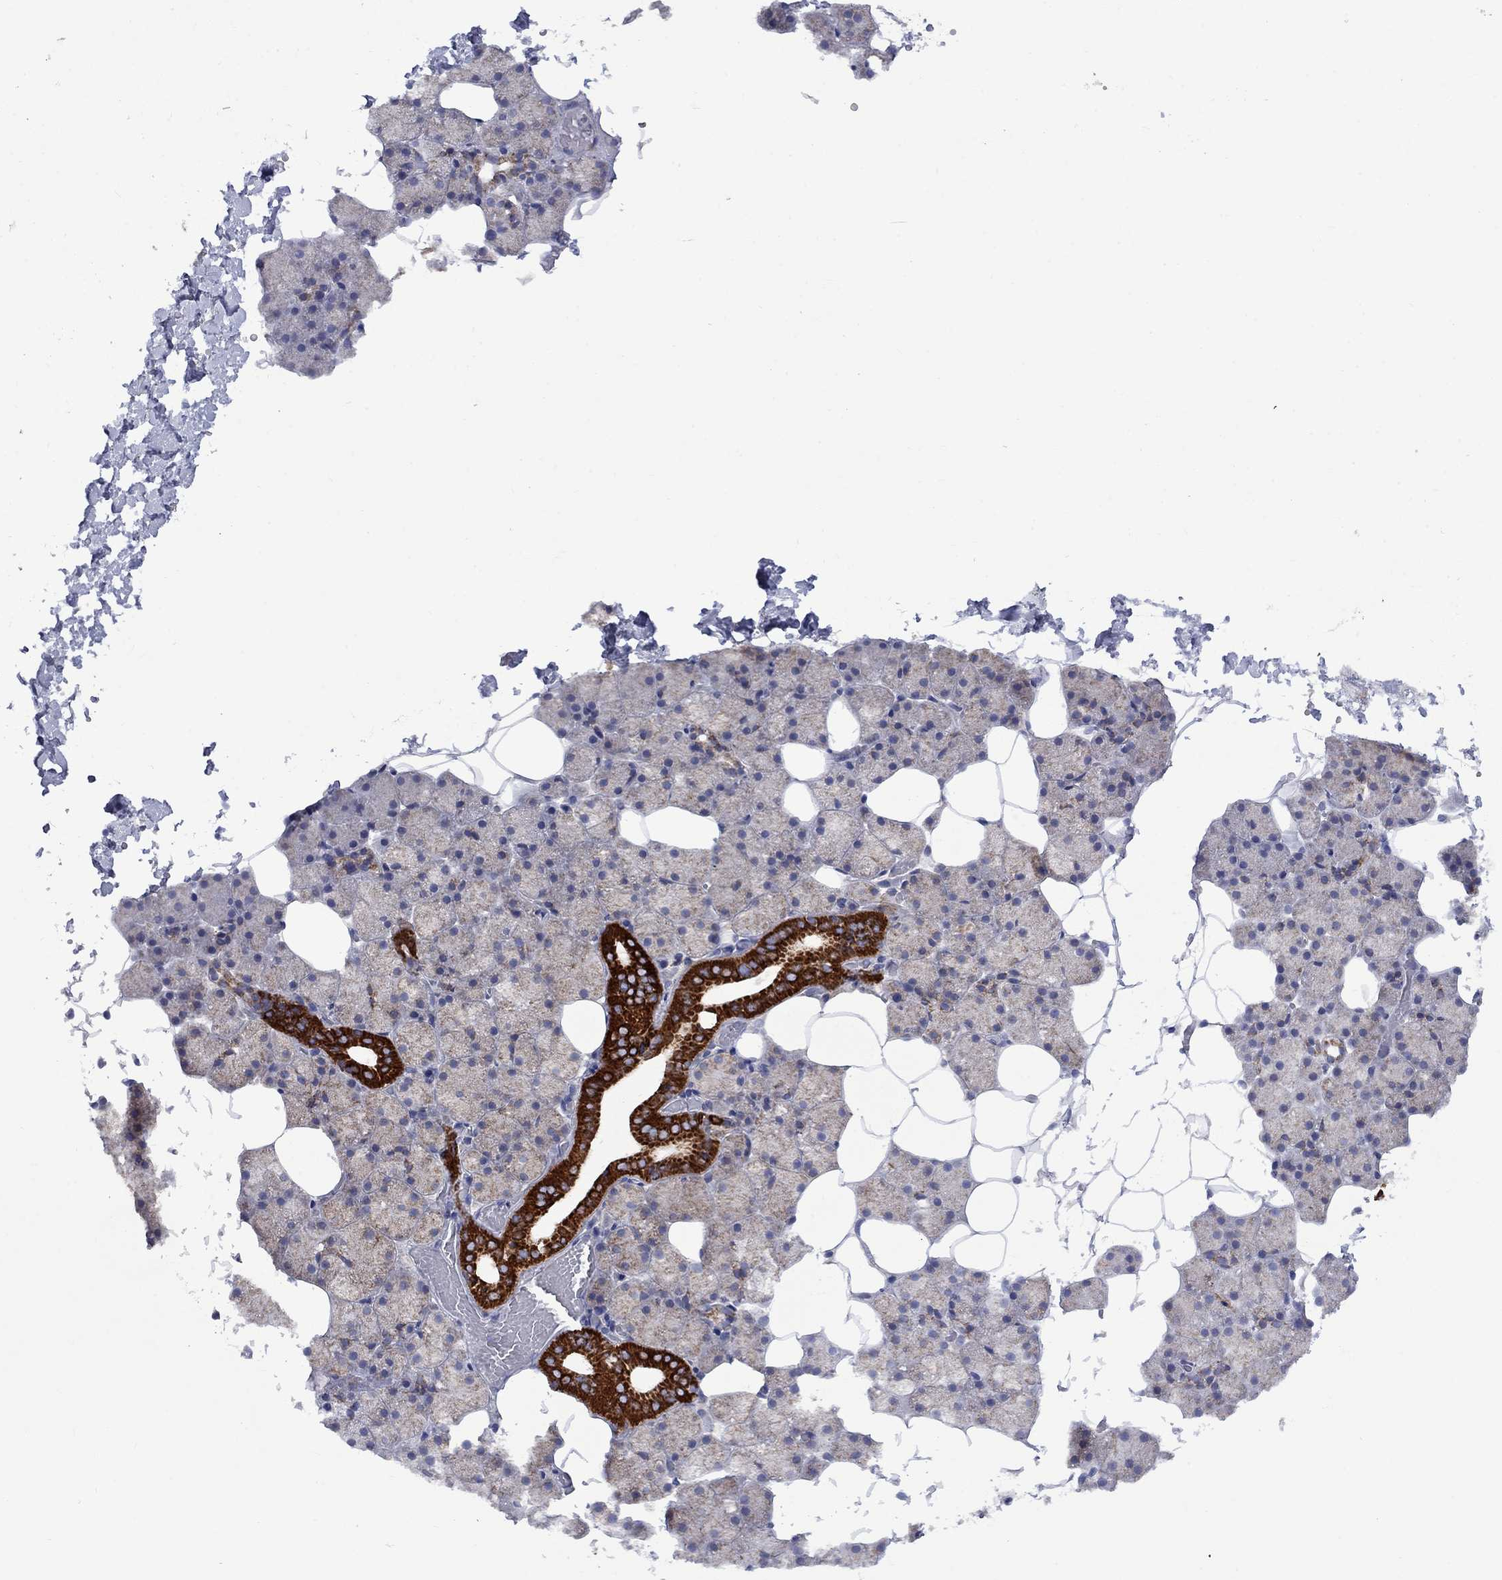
{"staining": {"intensity": "strong", "quantity": "<25%", "location": "cytoplasmic/membranous"}, "tissue": "salivary gland", "cell_type": "Glandular cells", "image_type": "normal", "snomed": [{"axis": "morphology", "description": "Normal tissue, NOS"}, {"axis": "topography", "description": "Salivary gland"}], "caption": "Salivary gland stained with DAB (3,3'-diaminobenzidine) immunohistochemistry shows medium levels of strong cytoplasmic/membranous positivity in about <25% of glandular cells.", "gene": "CISD1", "patient": {"sex": "male", "age": 38}}